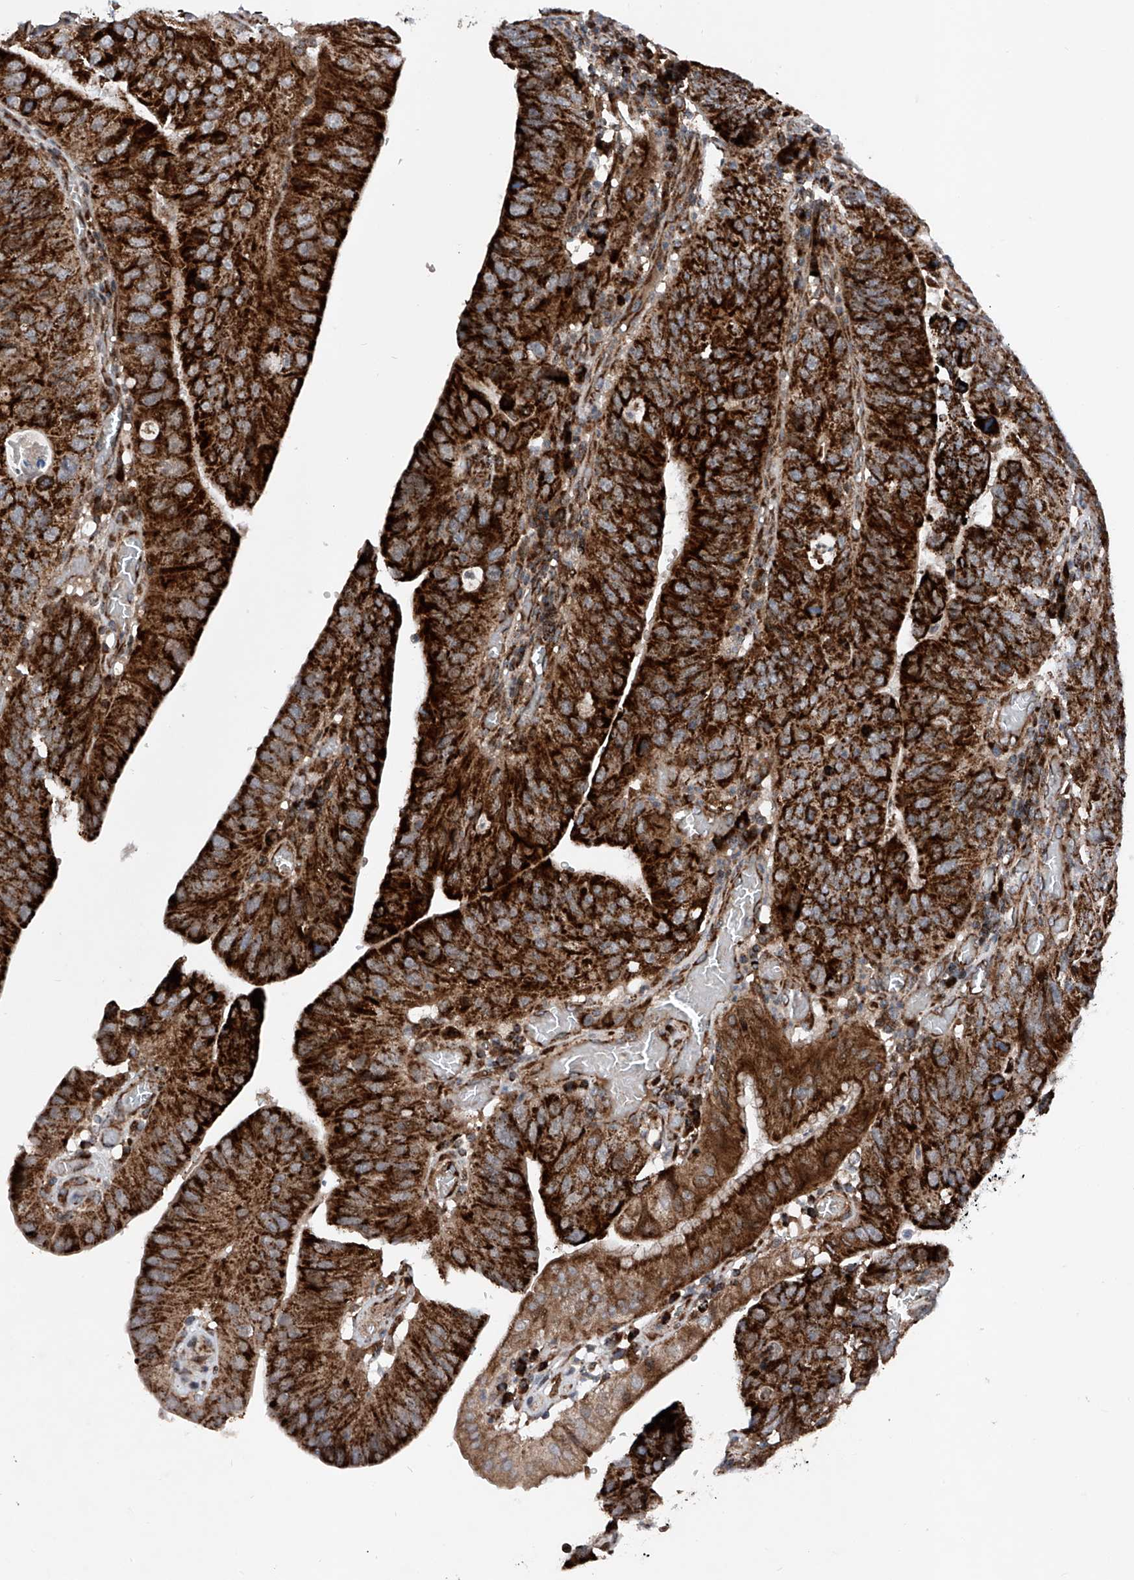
{"staining": {"intensity": "strong", "quantity": ">75%", "location": "cytoplasmic/membranous"}, "tissue": "stomach cancer", "cell_type": "Tumor cells", "image_type": "cancer", "snomed": [{"axis": "morphology", "description": "Adenocarcinoma, NOS"}, {"axis": "topography", "description": "Stomach"}], "caption": "Protein staining reveals strong cytoplasmic/membranous expression in approximately >75% of tumor cells in stomach cancer (adenocarcinoma). The staining was performed using DAB (3,3'-diaminobenzidine), with brown indicating positive protein expression. Nuclei are stained blue with hematoxylin.", "gene": "DAD1", "patient": {"sex": "female", "age": 59}}